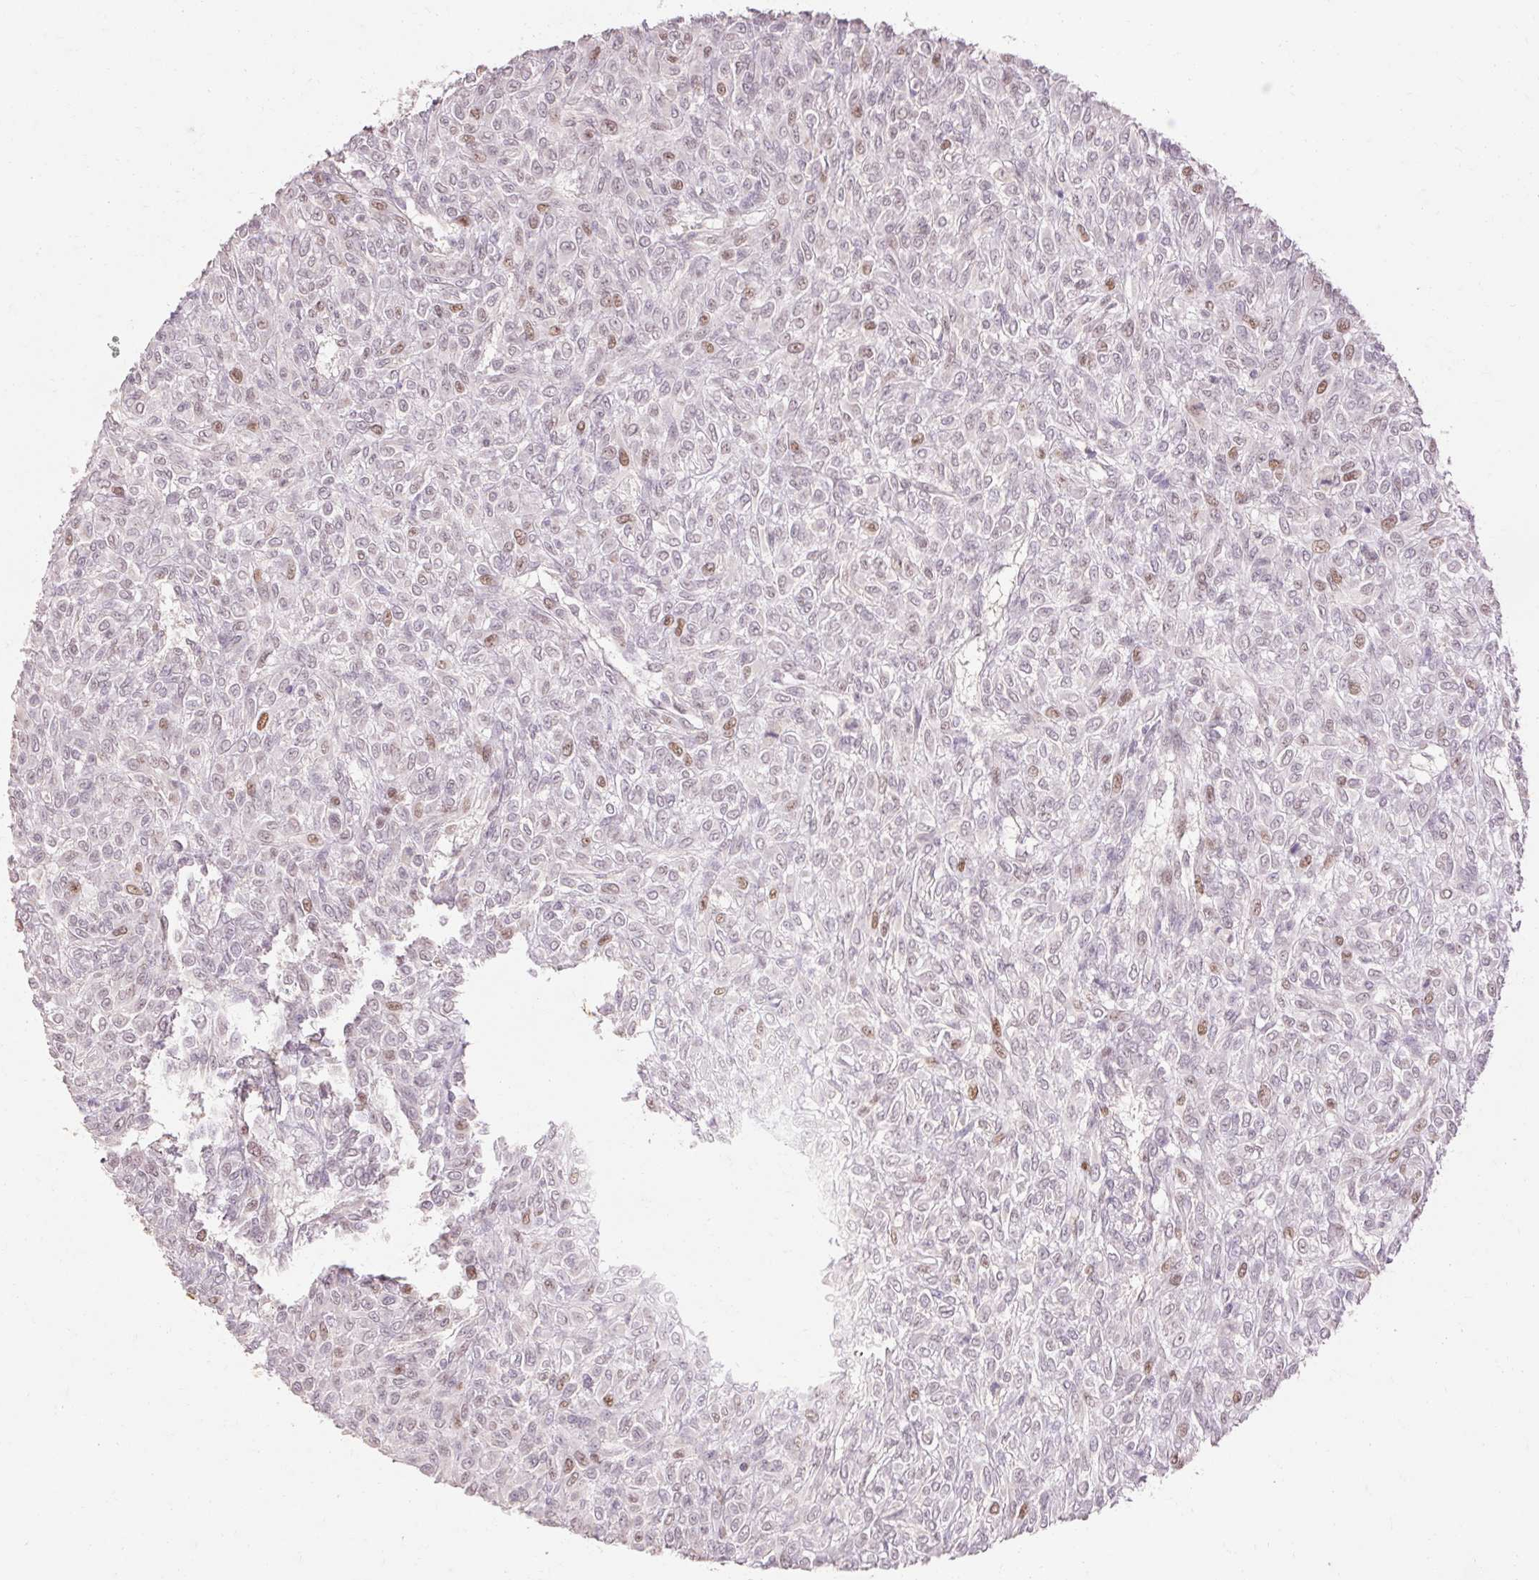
{"staining": {"intensity": "moderate", "quantity": "<25%", "location": "nuclear"}, "tissue": "renal cancer", "cell_type": "Tumor cells", "image_type": "cancer", "snomed": [{"axis": "morphology", "description": "Adenocarcinoma, NOS"}, {"axis": "topography", "description": "Kidney"}], "caption": "Immunohistochemical staining of human adenocarcinoma (renal) shows low levels of moderate nuclear protein staining in approximately <25% of tumor cells. The protein is shown in brown color, while the nuclei are stained blue.", "gene": "SKP2", "patient": {"sex": "male", "age": 58}}